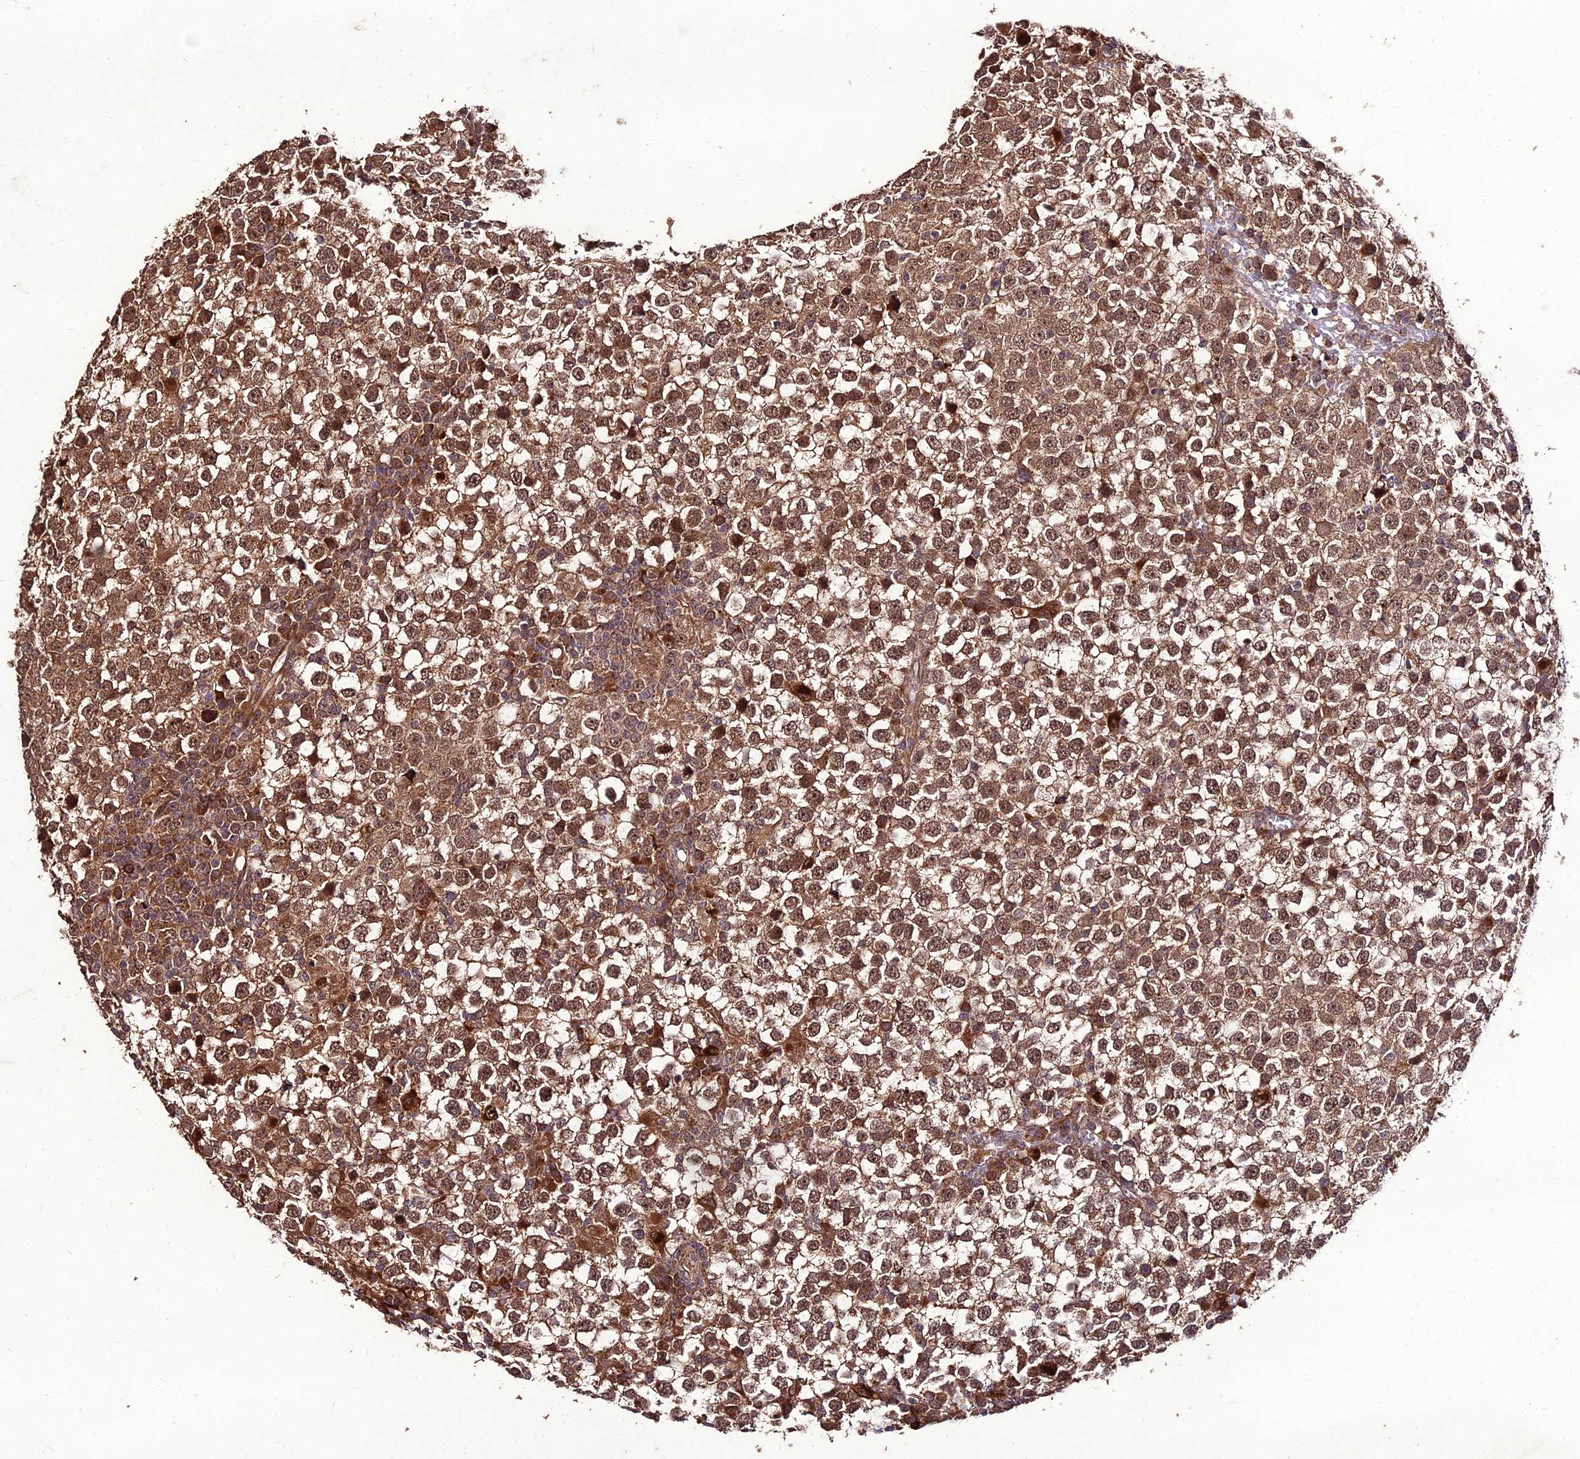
{"staining": {"intensity": "moderate", "quantity": ">75%", "location": "cytoplasmic/membranous,nuclear"}, "tissue": "testis cancer", "cell_type": "Tumor cells", "image_type": "cancer", "snomed": [{"axis": "morphology", "description": "Seminoma, NOS"}, {"axis": "topography", "description": "Testis"}], "caption": "About >75% of tumor cells in human testis cancer (seminoma) demonstrate moderate cytoplasmic/membranous and nuclear protein expression as visualized by brown immunohistochemical staining.", "gene": "ZNF766", "patient": {"sex": "male", "age": 65}}